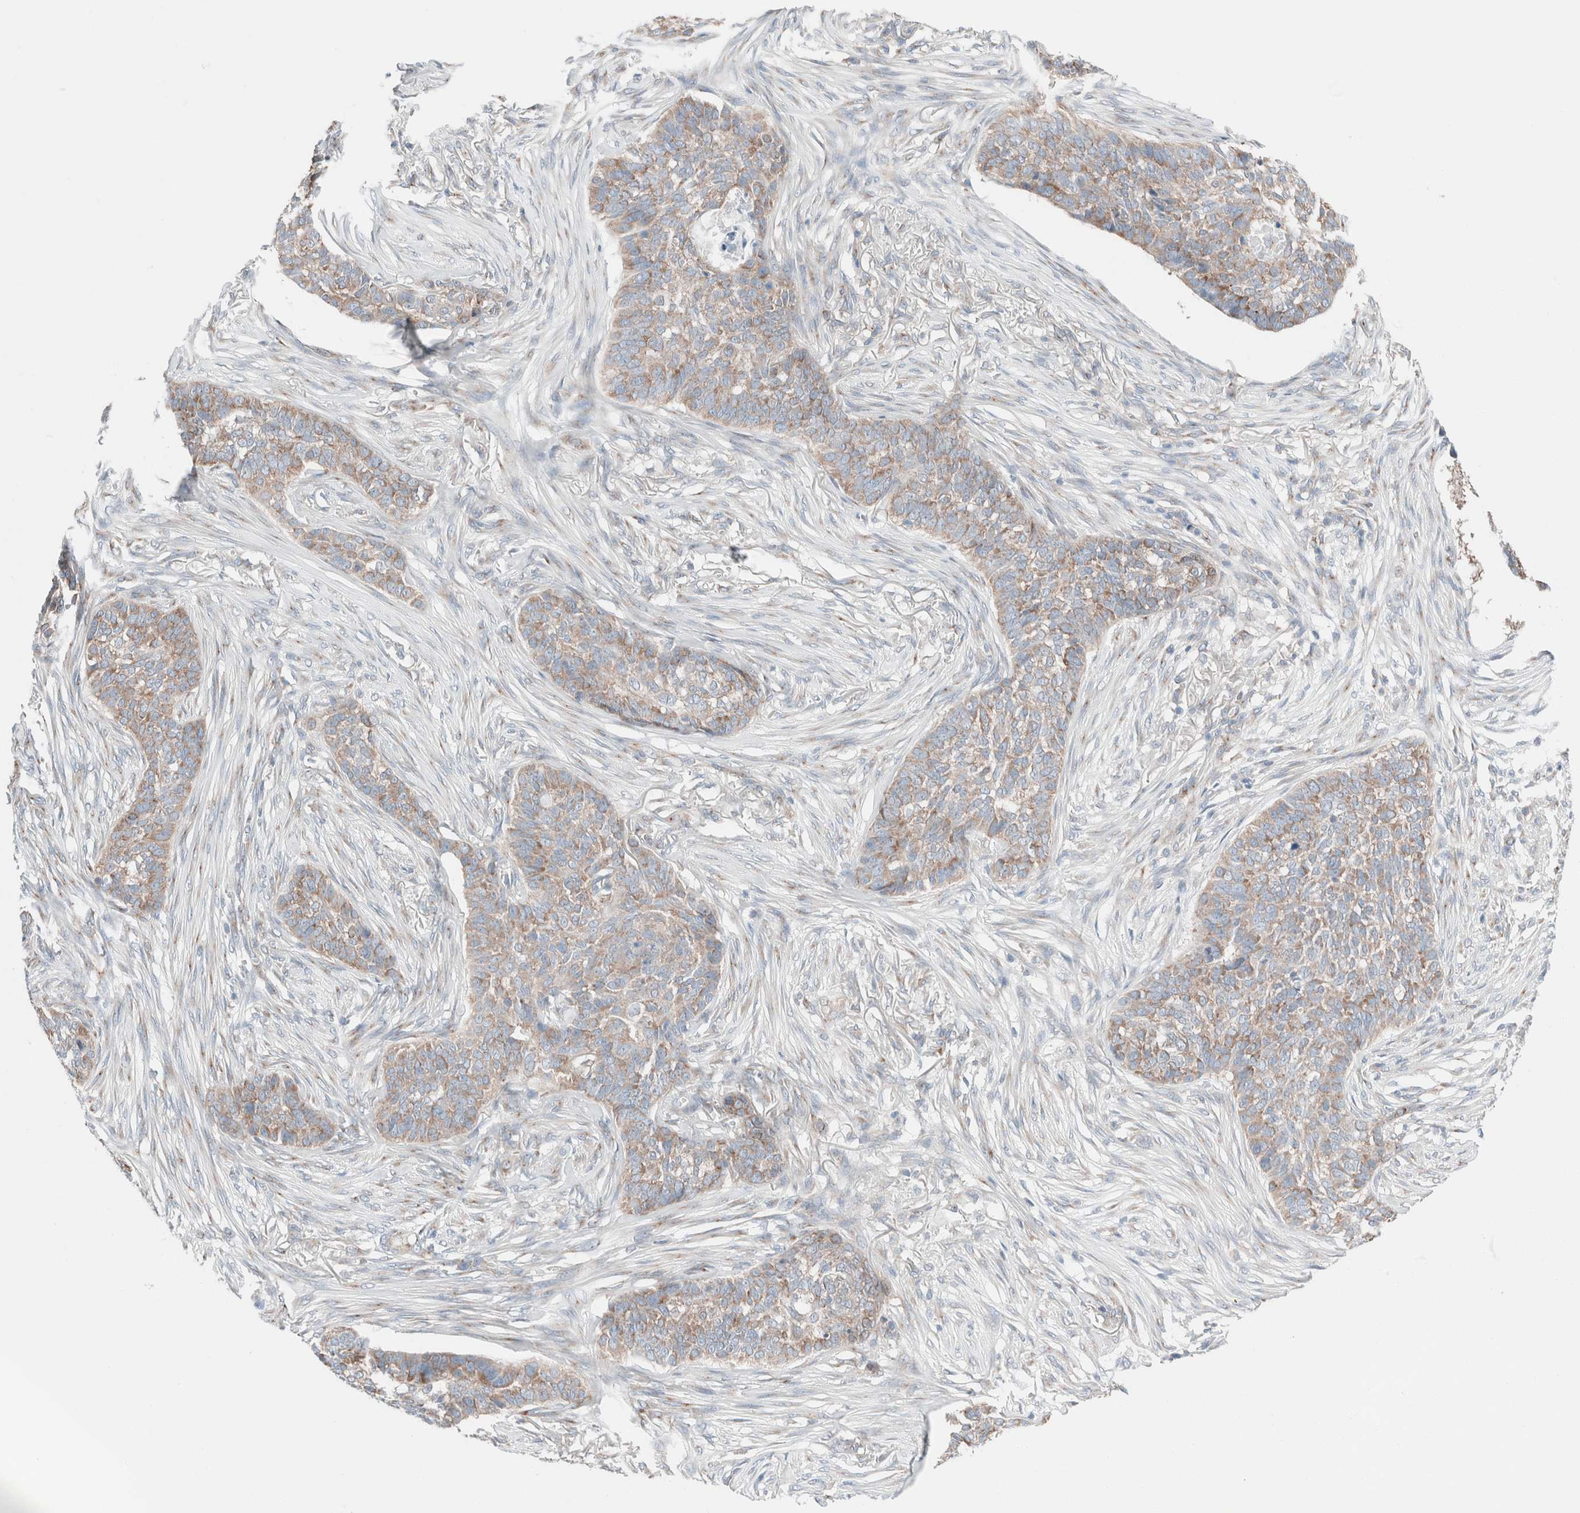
{"staining": {"intensity": "moderate", "quantity": ">75%", "location": "cytoplasmic/membranous"}, "tissue": "skin cancer", "cell_type": "Tumor cells", "image_type": "cancer", "snomed": [{"axis": "morphology", "description": "Basal cell carcinoma"}, {"axis": "topography", "description": "Skin"}], "caption": "Tumor cells demonstrate moderate cytoplasmic/membranous positivity in about >75% of cells in skin cancer (basal cell carcinoma). The protein of interest is shown in brown color, while the nuclei are stained blue.", "gene": "CASC3", "patient": {"sex": "male", "age": 85}}